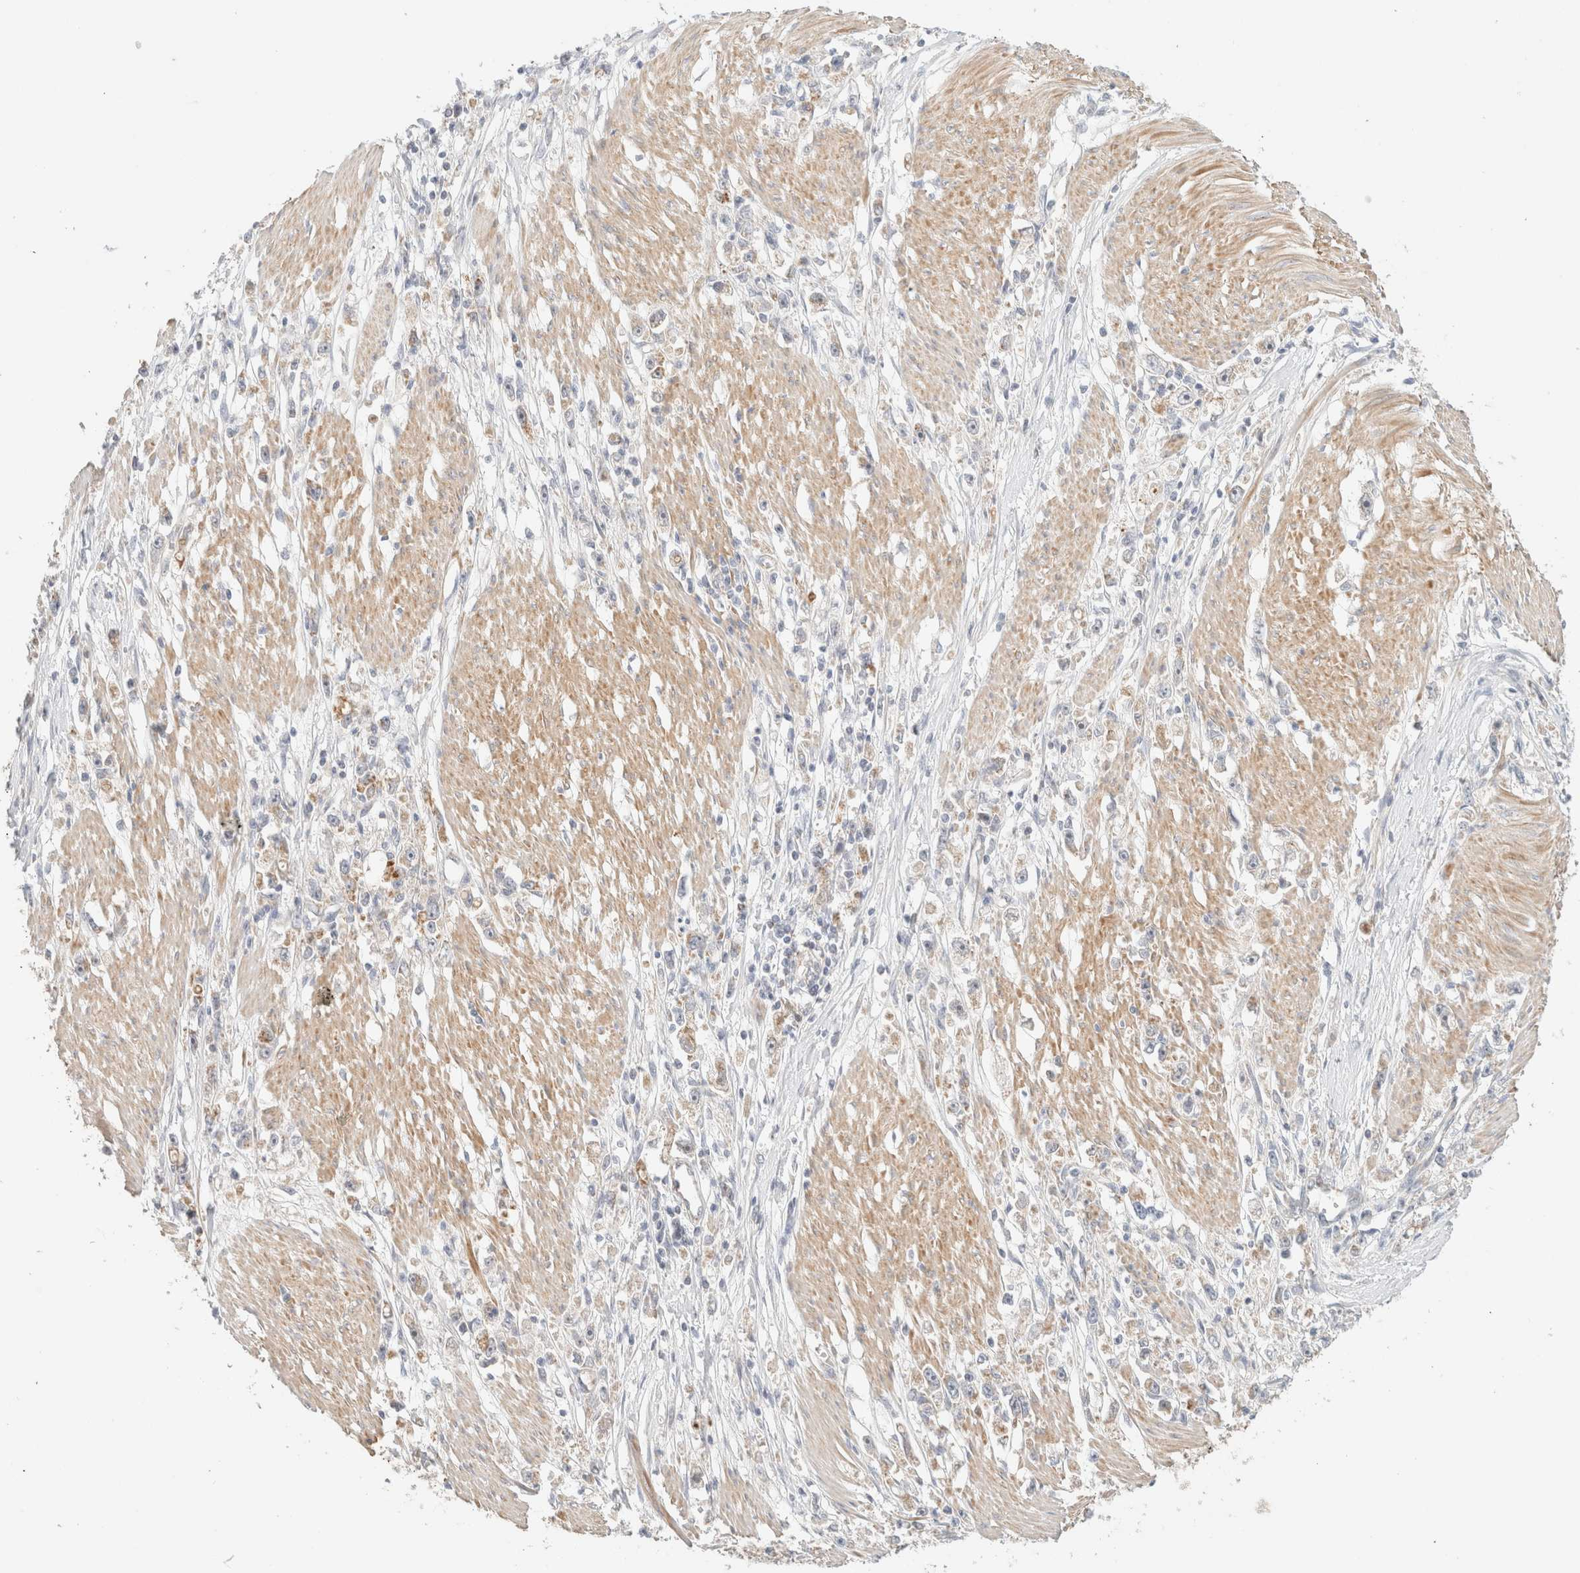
{"staining": {"intensity": "moderate", "quantity": ">75%", "location": "cytoplasmic/membranous"}, "tissue": "stomach cancer", "cell_type": "Tumor cells", "image_type": "cancer", "snomed": [{"axis": "morphology", "description": "Adenocarcinoma, NOS"}, {"axis": "topography", "description": "Stomach"}], "caption": "This micrograph demonstrates stomach cancer stained with immunohistochemistry (IHC) to label a protein in brown. The cytoplasmic/membranous of tumor cells show moderate positivity for the protein. Nuclei are counter-stained blue.", "gene": "MRM3", "patient": {"sex": "female", "age": 59}}